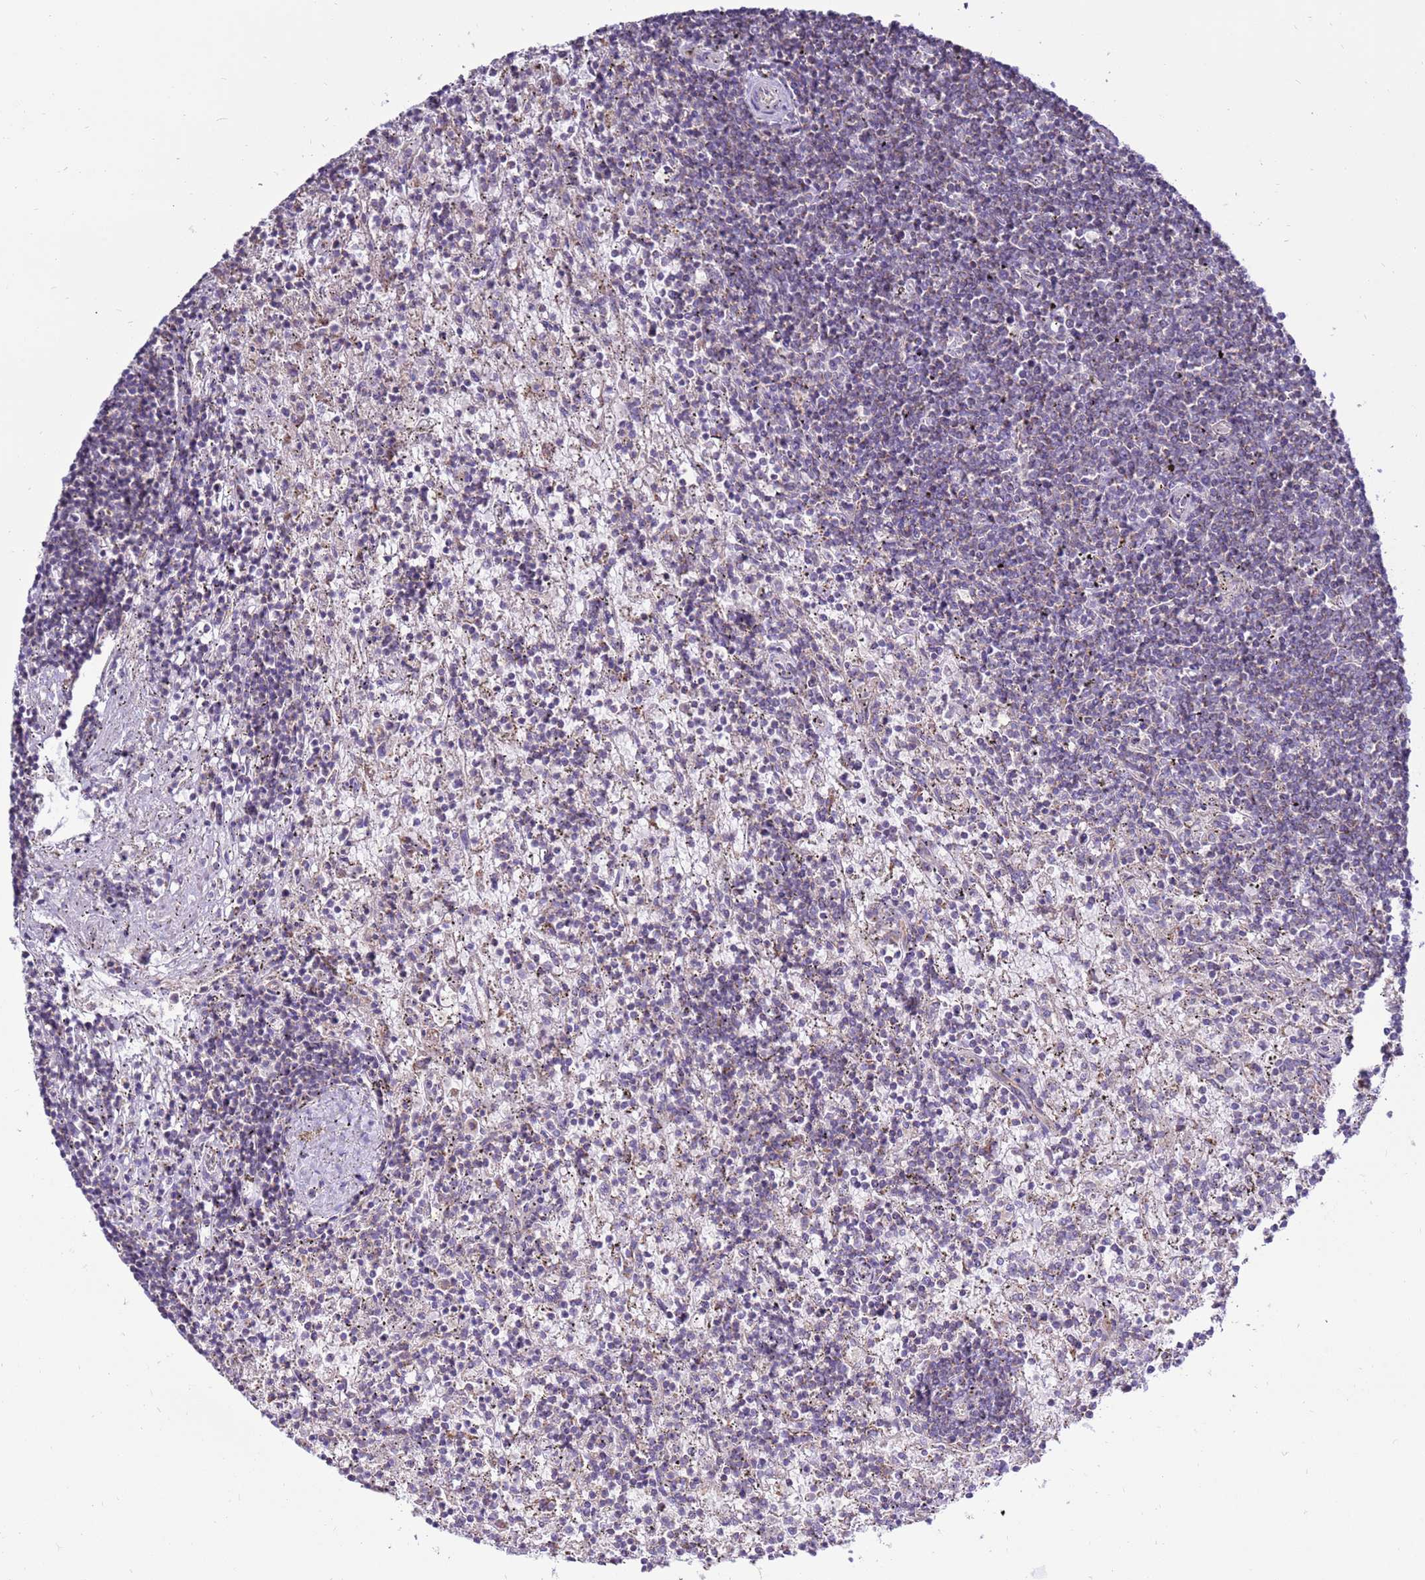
{"staining": {"intensity": "negative", "quantity": "none", "location": "none"}, "tissue": "lymphoma", "cell_type": "Tumor cells", "image_type": "cancer", "snomed": [{"axis": "morphology", "description": "Malignant lymphoma, non-Hodgkin's type, Low grade"}, {"axis": "topography", "description": "Spleen"}], "caption": "This is an immunohistochemistry (IHC) photomicrograph of human lymphoma. There is no positivity in tumor cells.", "gene": "TRAPPC4", "patient": {"sex": "male", "age": 76}}